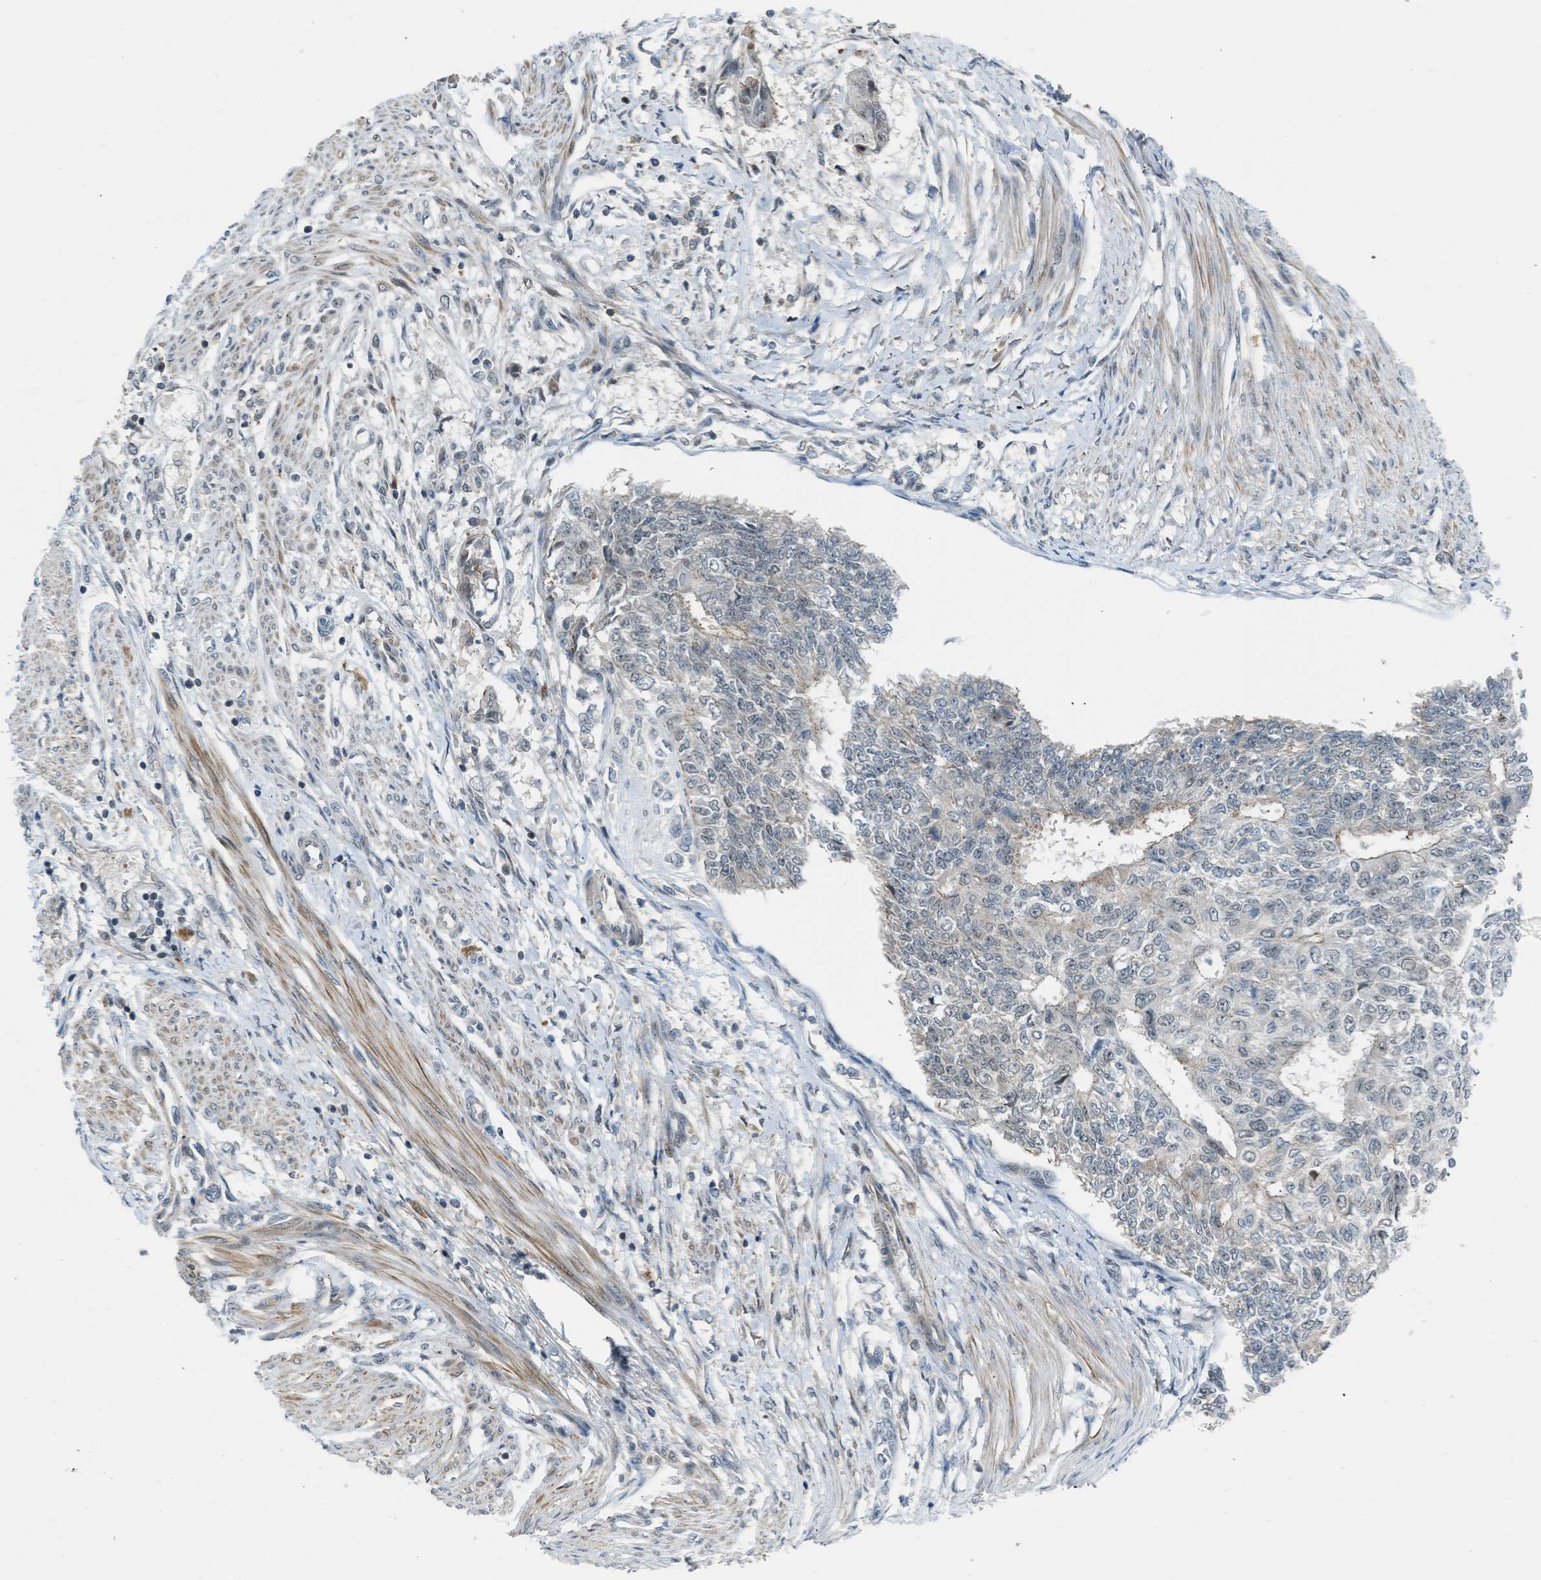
{"staining": {"intensity": "negative", "quantity": "none", "location": "none"}, "tissue": "endometrial cancer", "cell_type": "Tumor cells", "image_type": "cancer", "snomed": [{"axis": "morphology", "description": "Adenocarcinoma, NOS"}, {"axis": "topography", "description": "Endometrium"}], "caption": "Immunohistochemistry micrograph of neoplastic tissue: endometrial cancer stained with DAB demonstrates no significant protein staining in tumor cells. (Brightfield microscopy of DAB (3,3'-diaminobenzidine) immunohistochemistry at high magnification).", "gene": "TTBK2", "patient": {"sex": "female", "age": 32}}